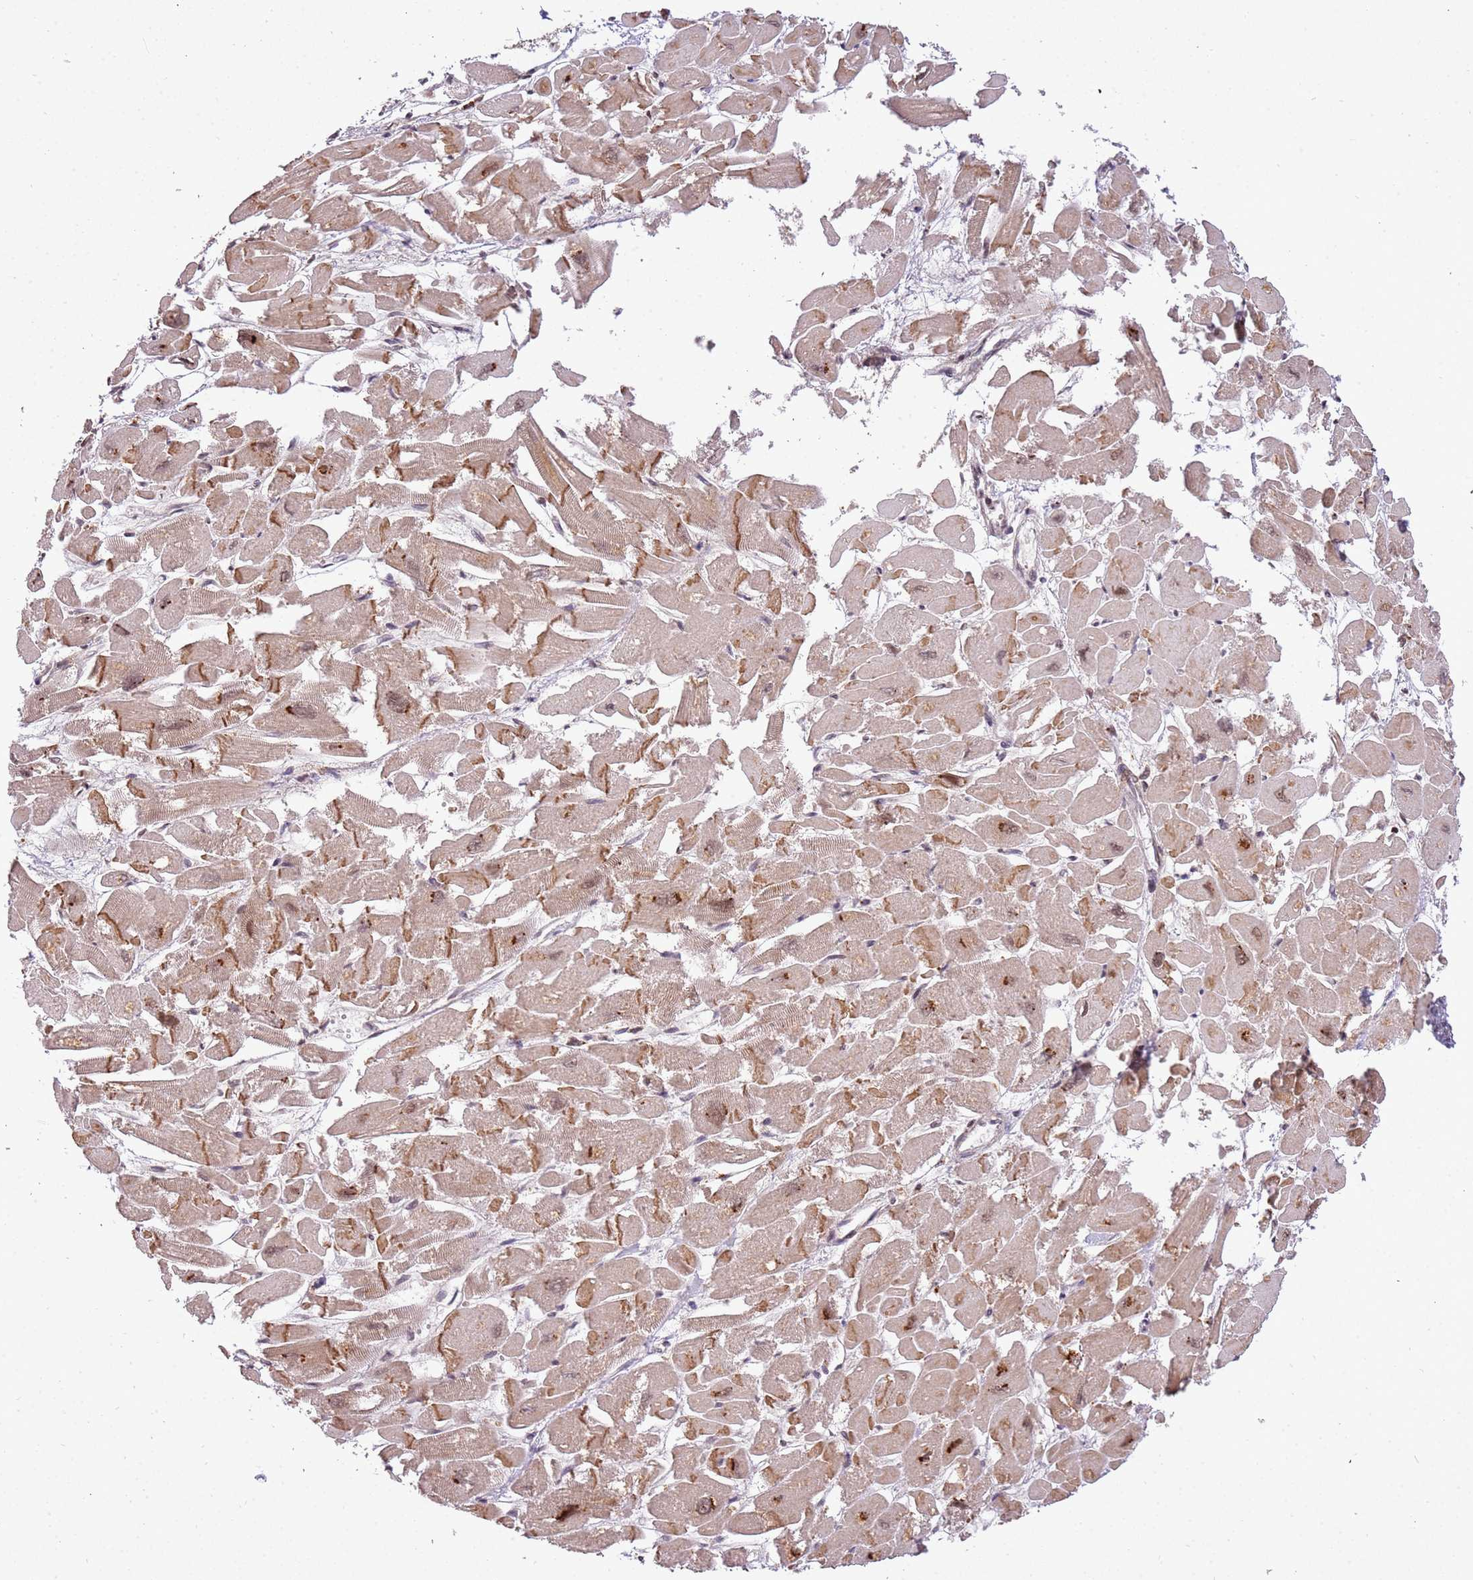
{"staining": {"intensity": "moderate", "quantity": "25%-75%", "location": "cytoplasmic/membranous,nuclear"}, "tissue": "heart muscle", "cell_type": "Cardiomyocytes", "image_type": "normal", "snomed": [{"axis": "morphology", "description": "Normal tissue, NOS"}, {"axis": "topography", "description": "Heart"}], "caption": "The photomicrograph shows a brown stain indicating the presence of a protein in the cytoplasmic/membranous,nuclear of cardiomyocytes in heart muscle. The staining is performed using DAB brown chromogen to label protein expression. The nuclei are counter-stained blue using hematoxylin.", "gene": "SAMSN1", "patient": {"sex": "male", "age": 54}}